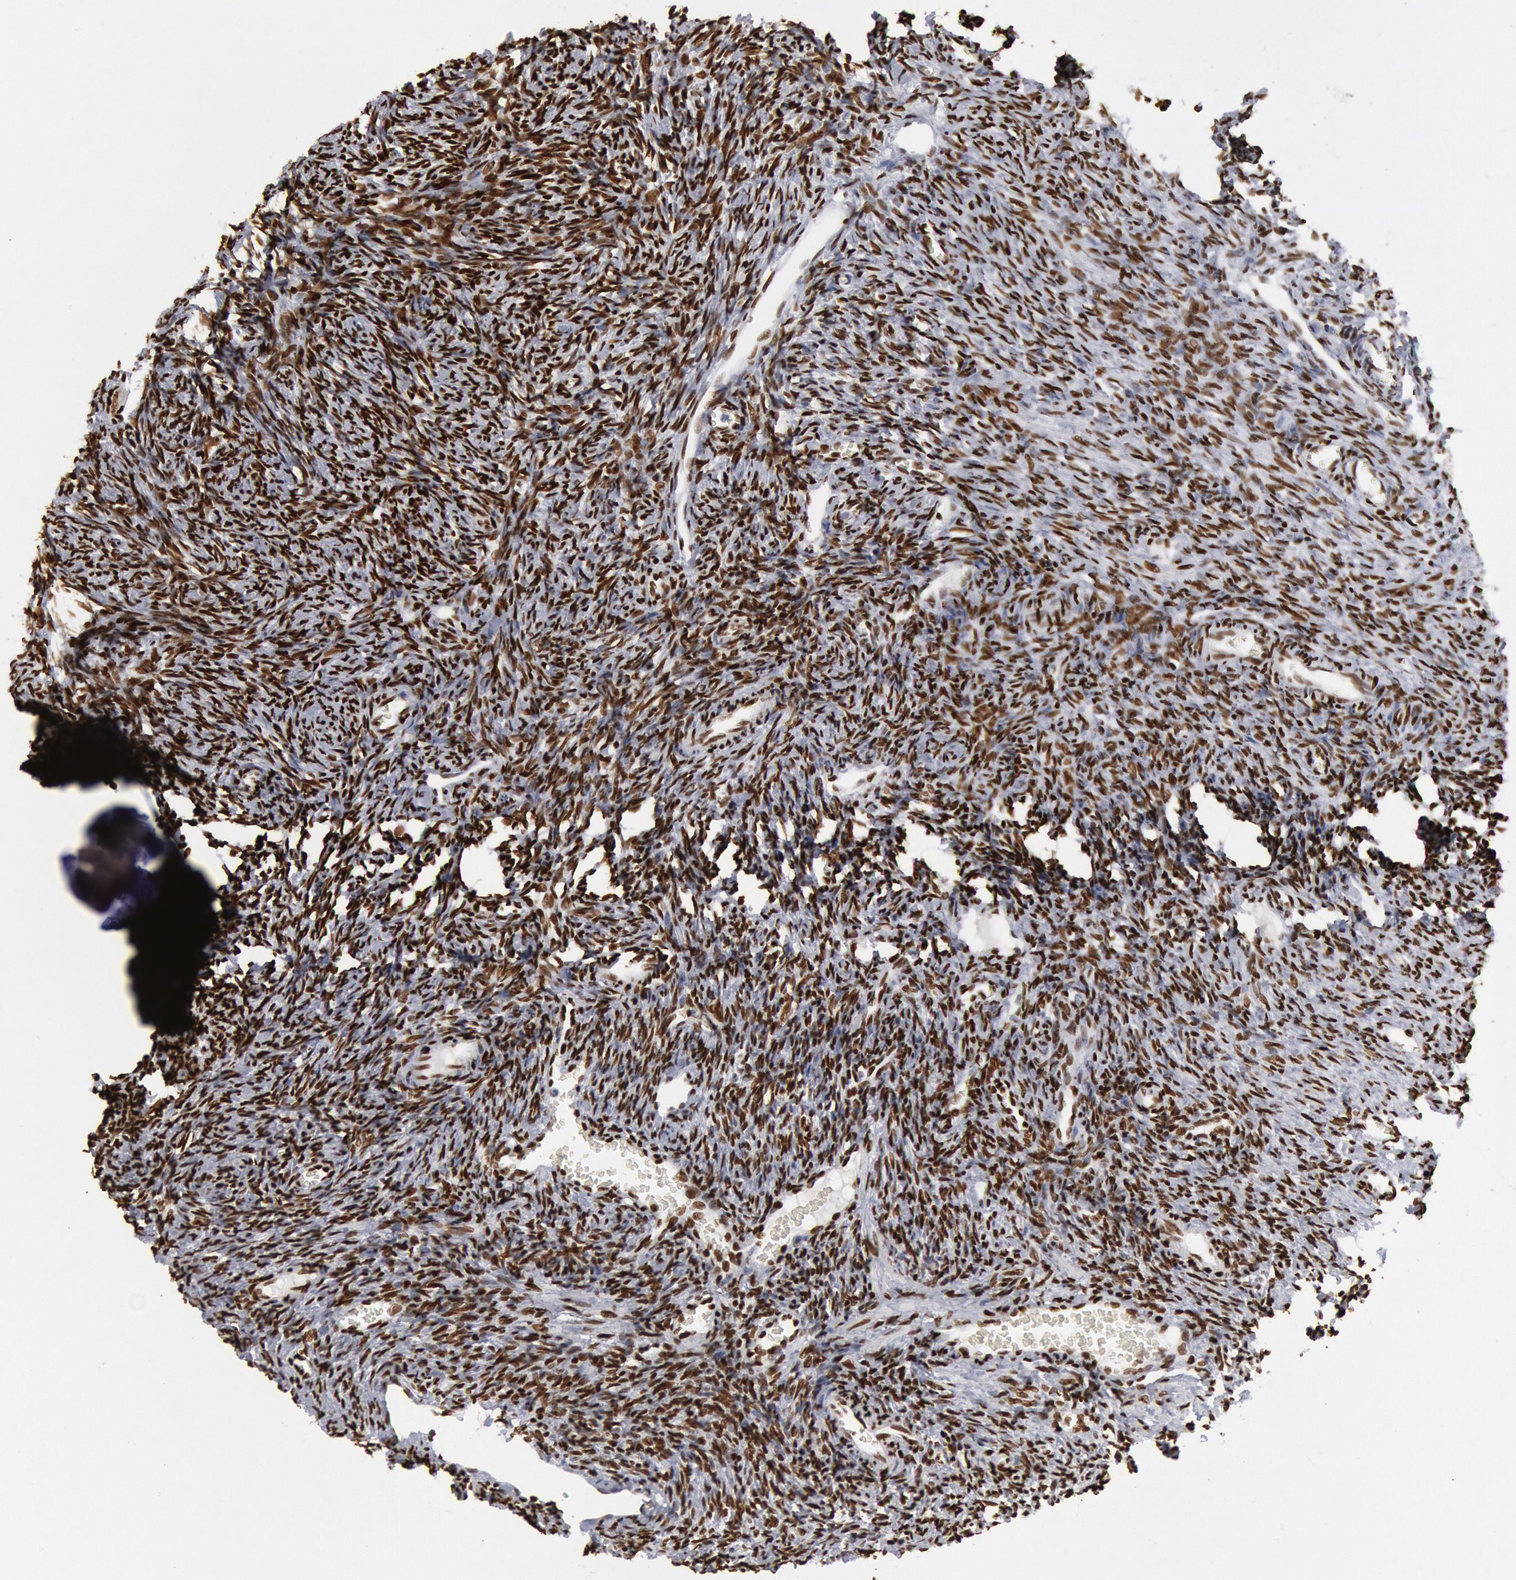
{"staining": {"intensity": "strong", "quantity": ">75%", "location": "nuclear"}, "tissue": "ovary", "cell_type": "Ovarian stroma cells", "image_type": "normal", "snomed": [{"axis": "morphology", "description": "Normal tissue, NOS"}, {"axis": "topography", "description": "Ovary"}], "caption": "High-magnification brightfield microscopy of benign ovary stained with DAB (3,3'-diaminobenzidine) (brown) and counterstained with hematoxylin (blue). ovarian stroma cells exhibit strong nuclear expression is identified in approximately>75% of cells.", "gene": "MECP2", "patient": {"sex": "female", "age": 27}}